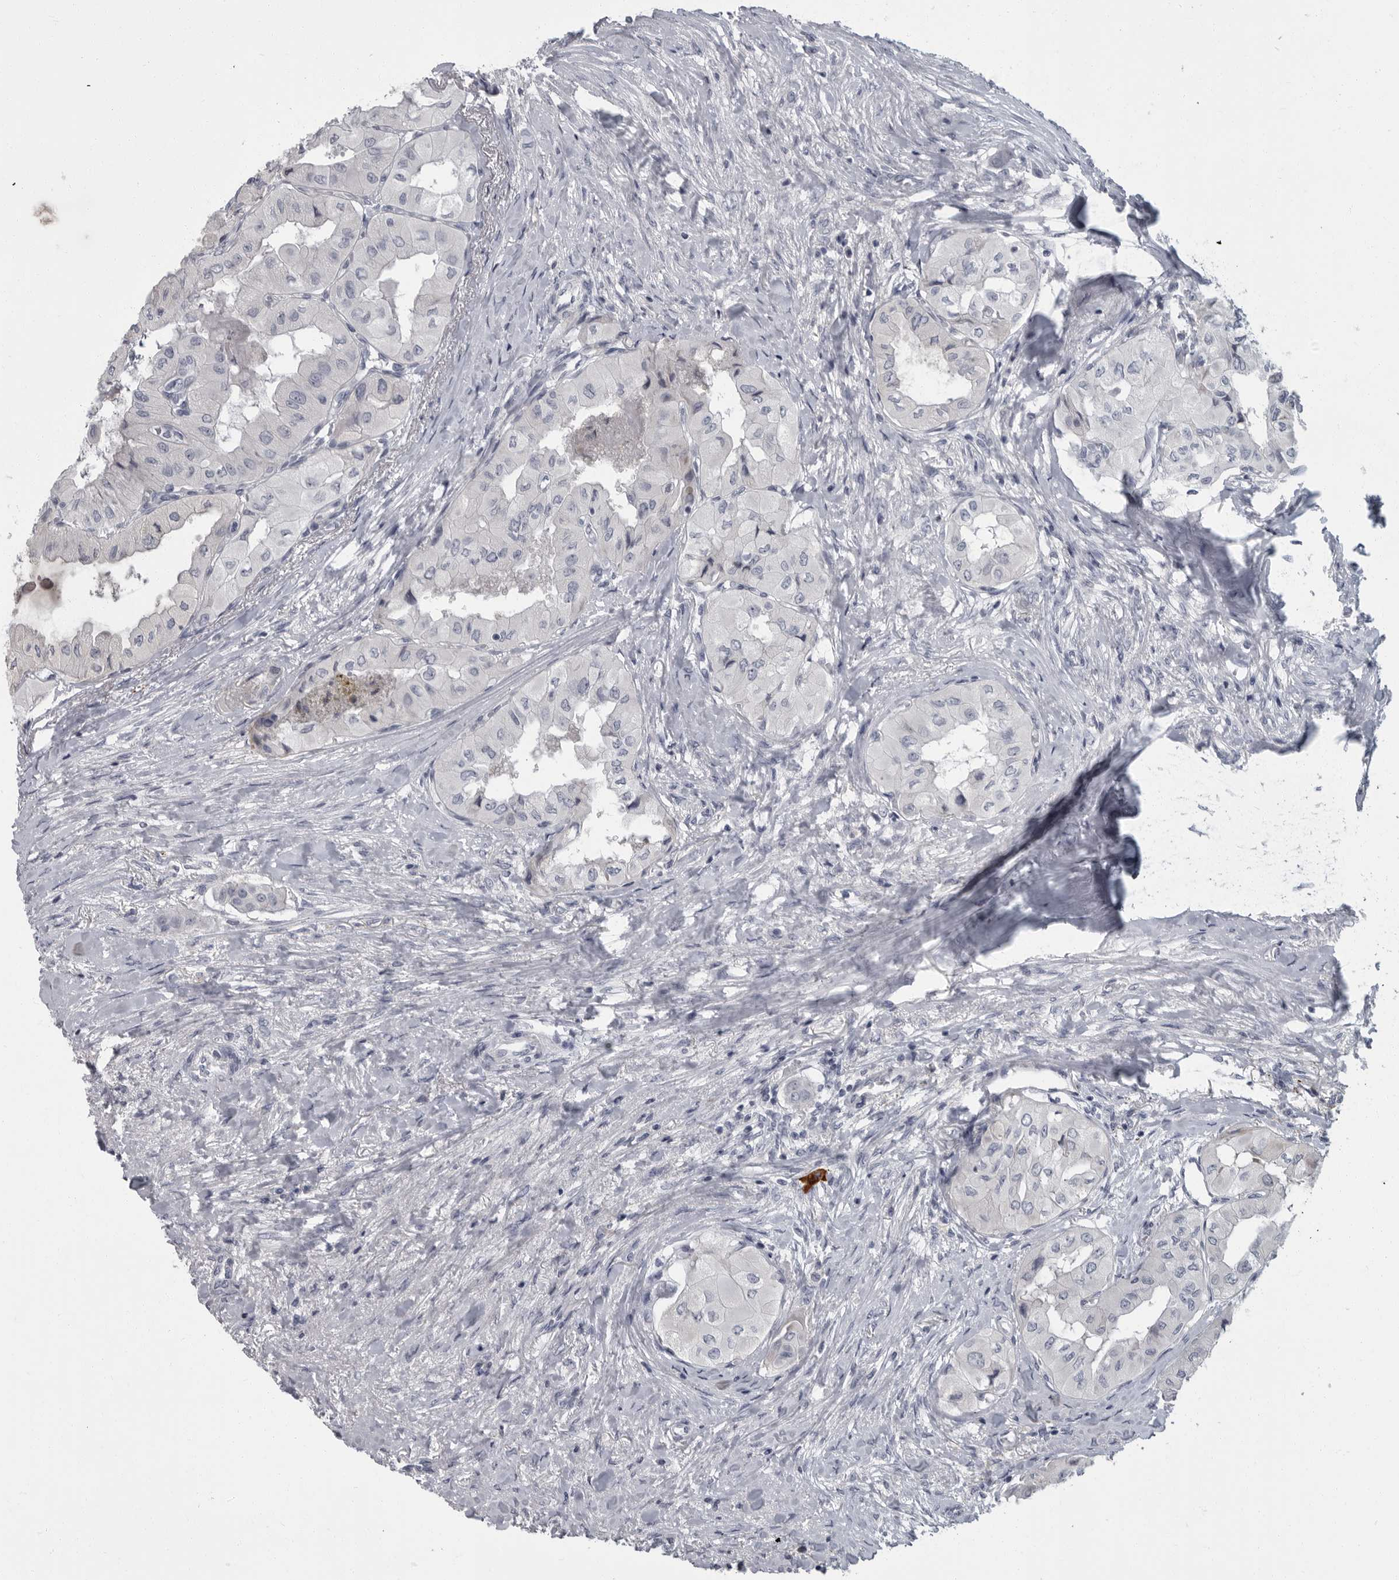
{"staining": {"intensity": "negative", "quantity": "none", "location": "none"}, "tissue": "thyroid cancer", "cell_type": "Tumor cells", "image_type": "cancer", "snomed": [{"axis": "morphology", "description": "Papillary adenocarcinoma, NOS"}, {"axis": "topography", "description": "Thyroid gland"}], "caption": "IHC image of thyroid papillary adenocarcinoma stained for a protein (brown), which shows no expression in tumor cells.", "gene": "SLC25A39", "patient": {"sex": "female", "age": 59}}